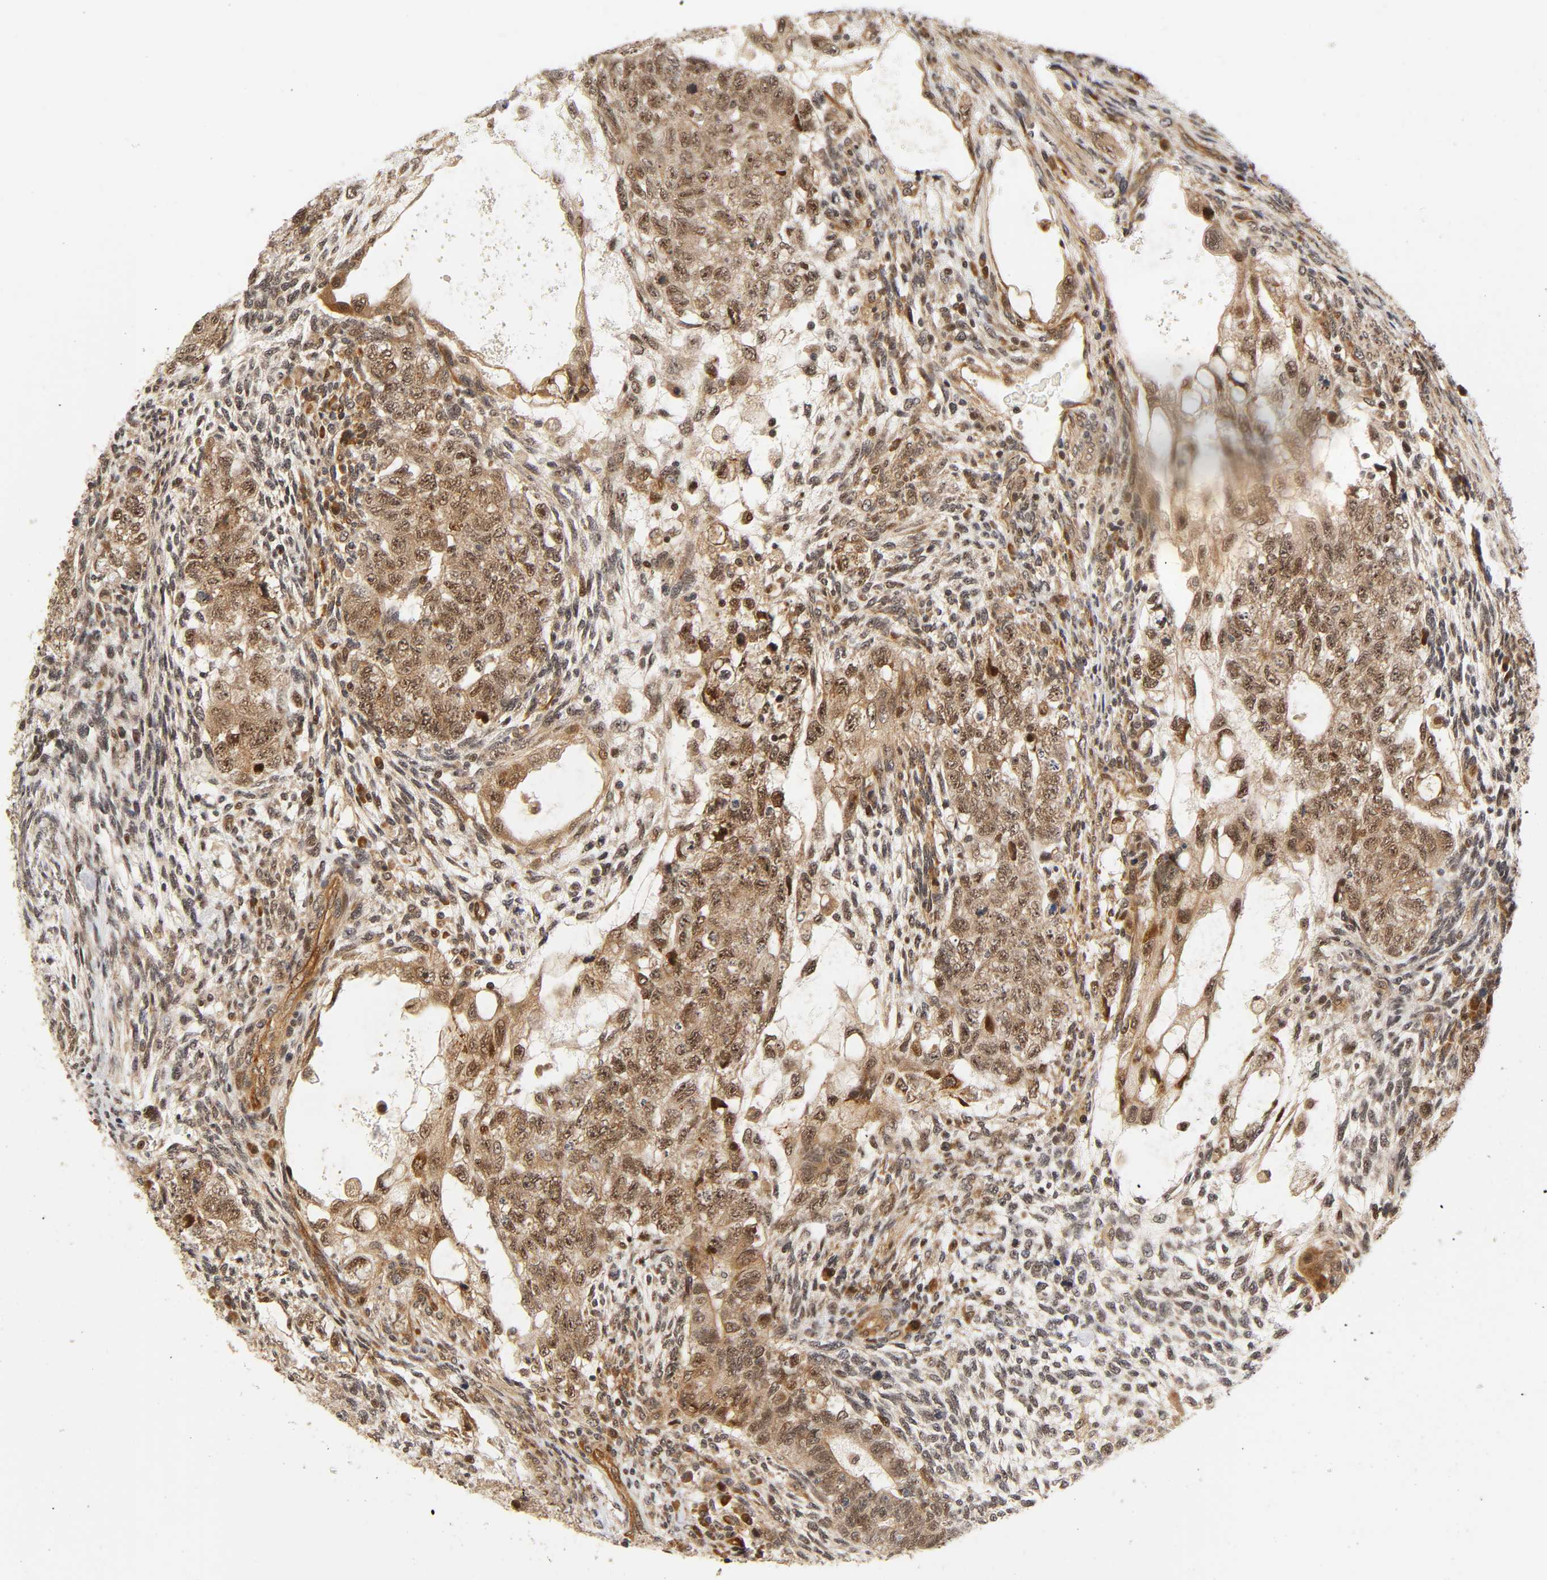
{"staining": {"intensity": "moderate", "quantity": ">75%", "location": "cytoplasmic/membranous,nuclear"}, "tissue": "testis cancer", "cell_type": "Tumor cells", "image_type": "cancer", "snomed": [{"axis": "morphology", "description": "Normal tissue, NOS"}, {"axis": "morphology", "description": "Carcinoma, Embryonal, NOS"}, {"axis": "topography", "description": "Testis"}], "caption": "There is medium levels of moderate cytoplasmic/membranous and nuclear staining in tumor cells of testis cancer, as demonstrated by immunohistochemical staining (brown color).", "gene": "IQCJ-SCHIP1", "patient": {"sex": "male", "age": 36}}